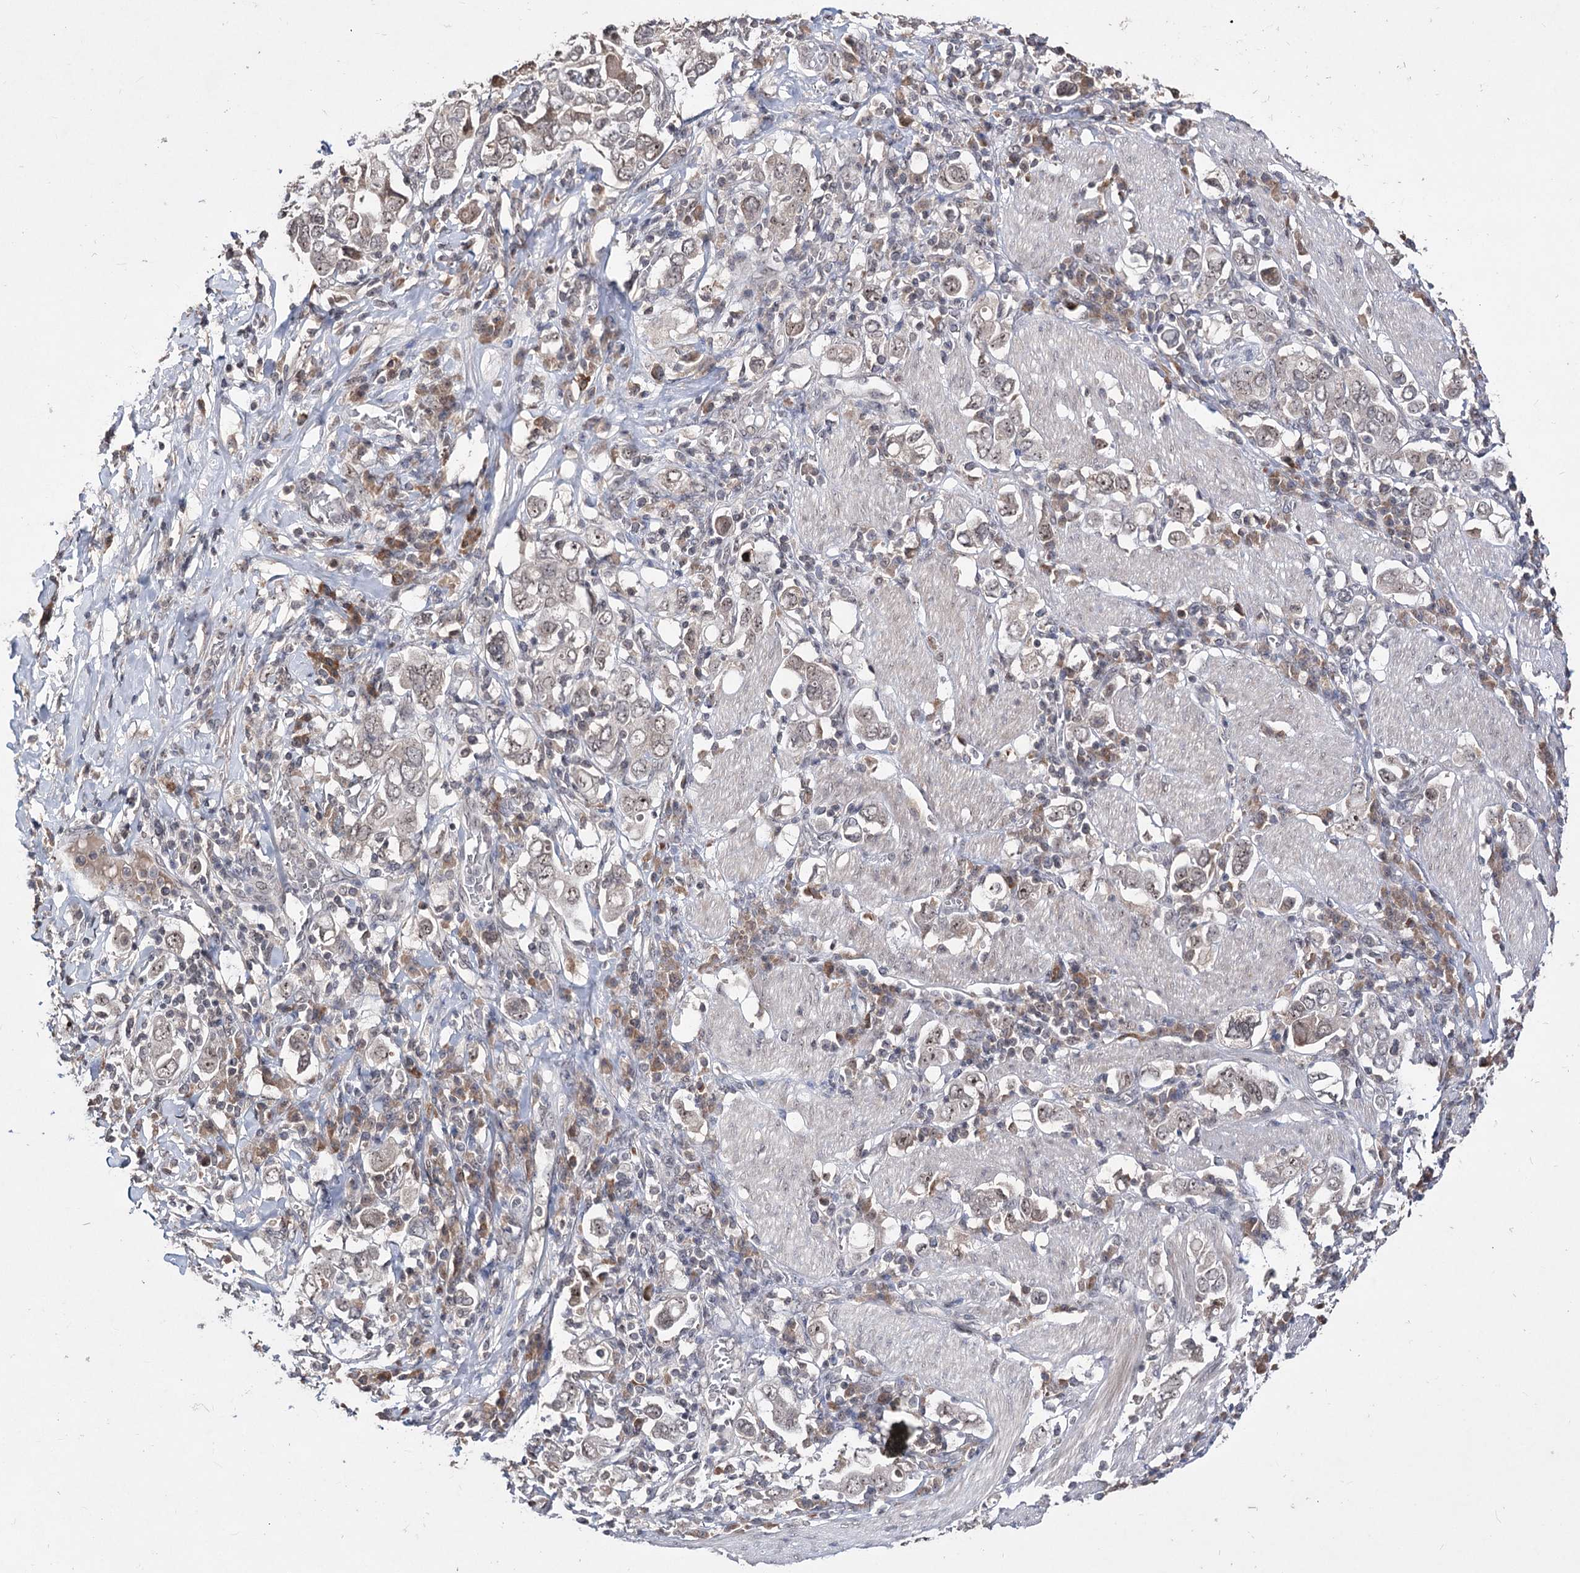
{"staining": {"intensity": "weak", "quantity": "<25%", "location": "nuclear"}, "tissue": "stomach cancer", "cell_type": "Tumor cells", "image_type": "cancer", "snomed": [{"axis": "morphology", "description": "Adenocarcinoma, NOS"}, {"axis": "topography", "description": "Stomach, upper"}], "caption": "Immunohistochemistry (IHC) image of human stomach cancer (adenocarcinoma) stained for a protein (brown), which reveals no expression in tumor cells. (Stains: DAB (3,3'-diaminobenzidine) immunohistochemistry with hematoxylin counter stain, Microscopy: brightfield microscopy at high magnification).", "gene": "VGLL4", "patient": {"sex": "male", "age": 62}}